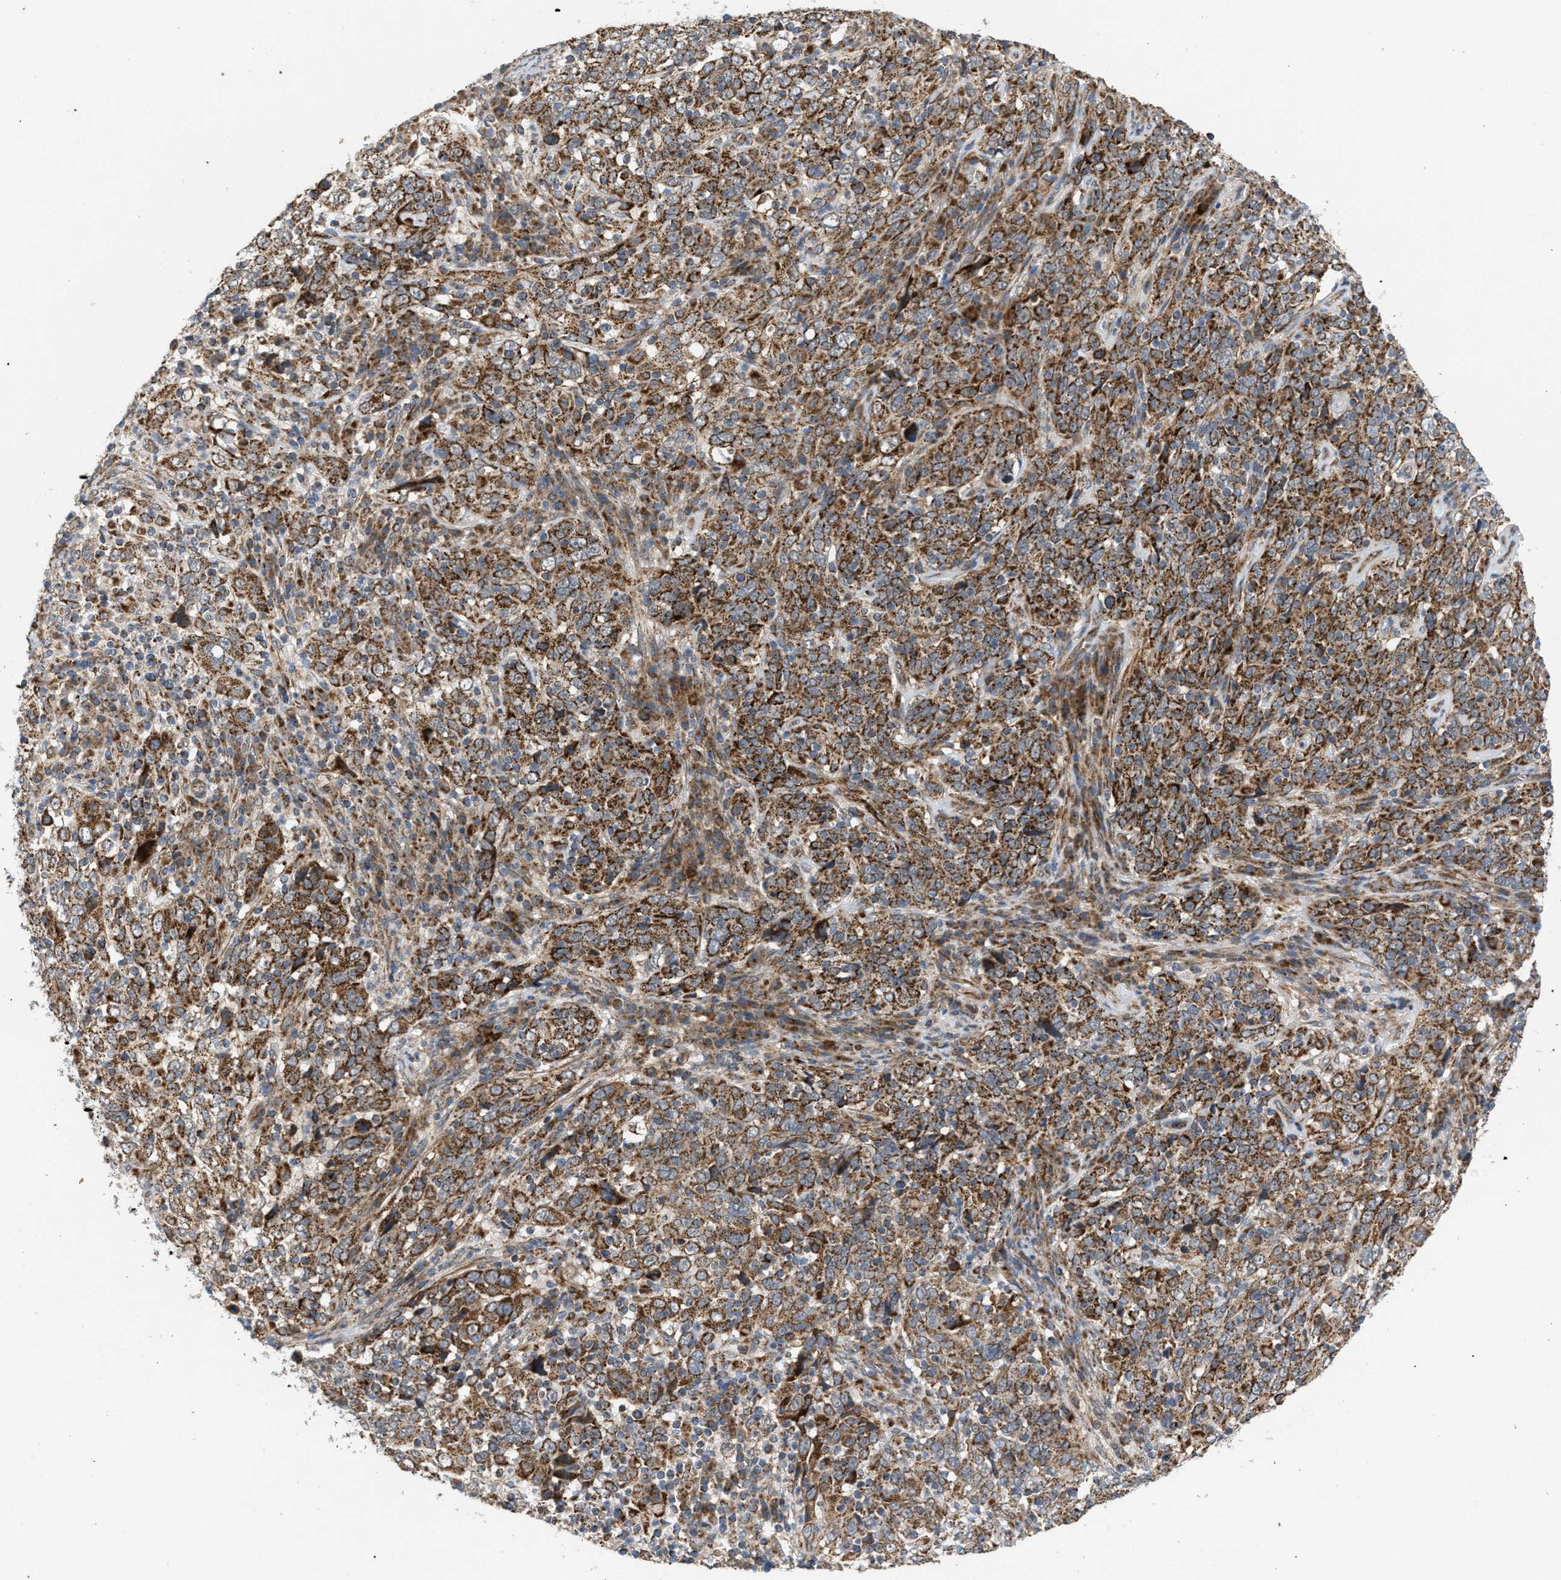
{"staining": {"intensity": "moderate", "quantity": ">75%", "location": "cytoplasmic/membranous"}, "tissue": "cervical cancer", "cell_type": "Tumor cells", "image_type": "cancer", "snomed": [{"axis": "morphology", "description": "Squamous cell carcinoma, NOS"}, {"axis": "topography", "description": "Cervix"}], "caption": "Immunohistochemistry of human cervical squamous cell carcinoma displays medium levels of moderate cytoplasmic/membranous positivity in about >75% of tumor cells. (Brightfield microscopy of DAB IHC at high magnification).", "gene": "TACO1", "patient": {"sex": "female", "age": 46}}